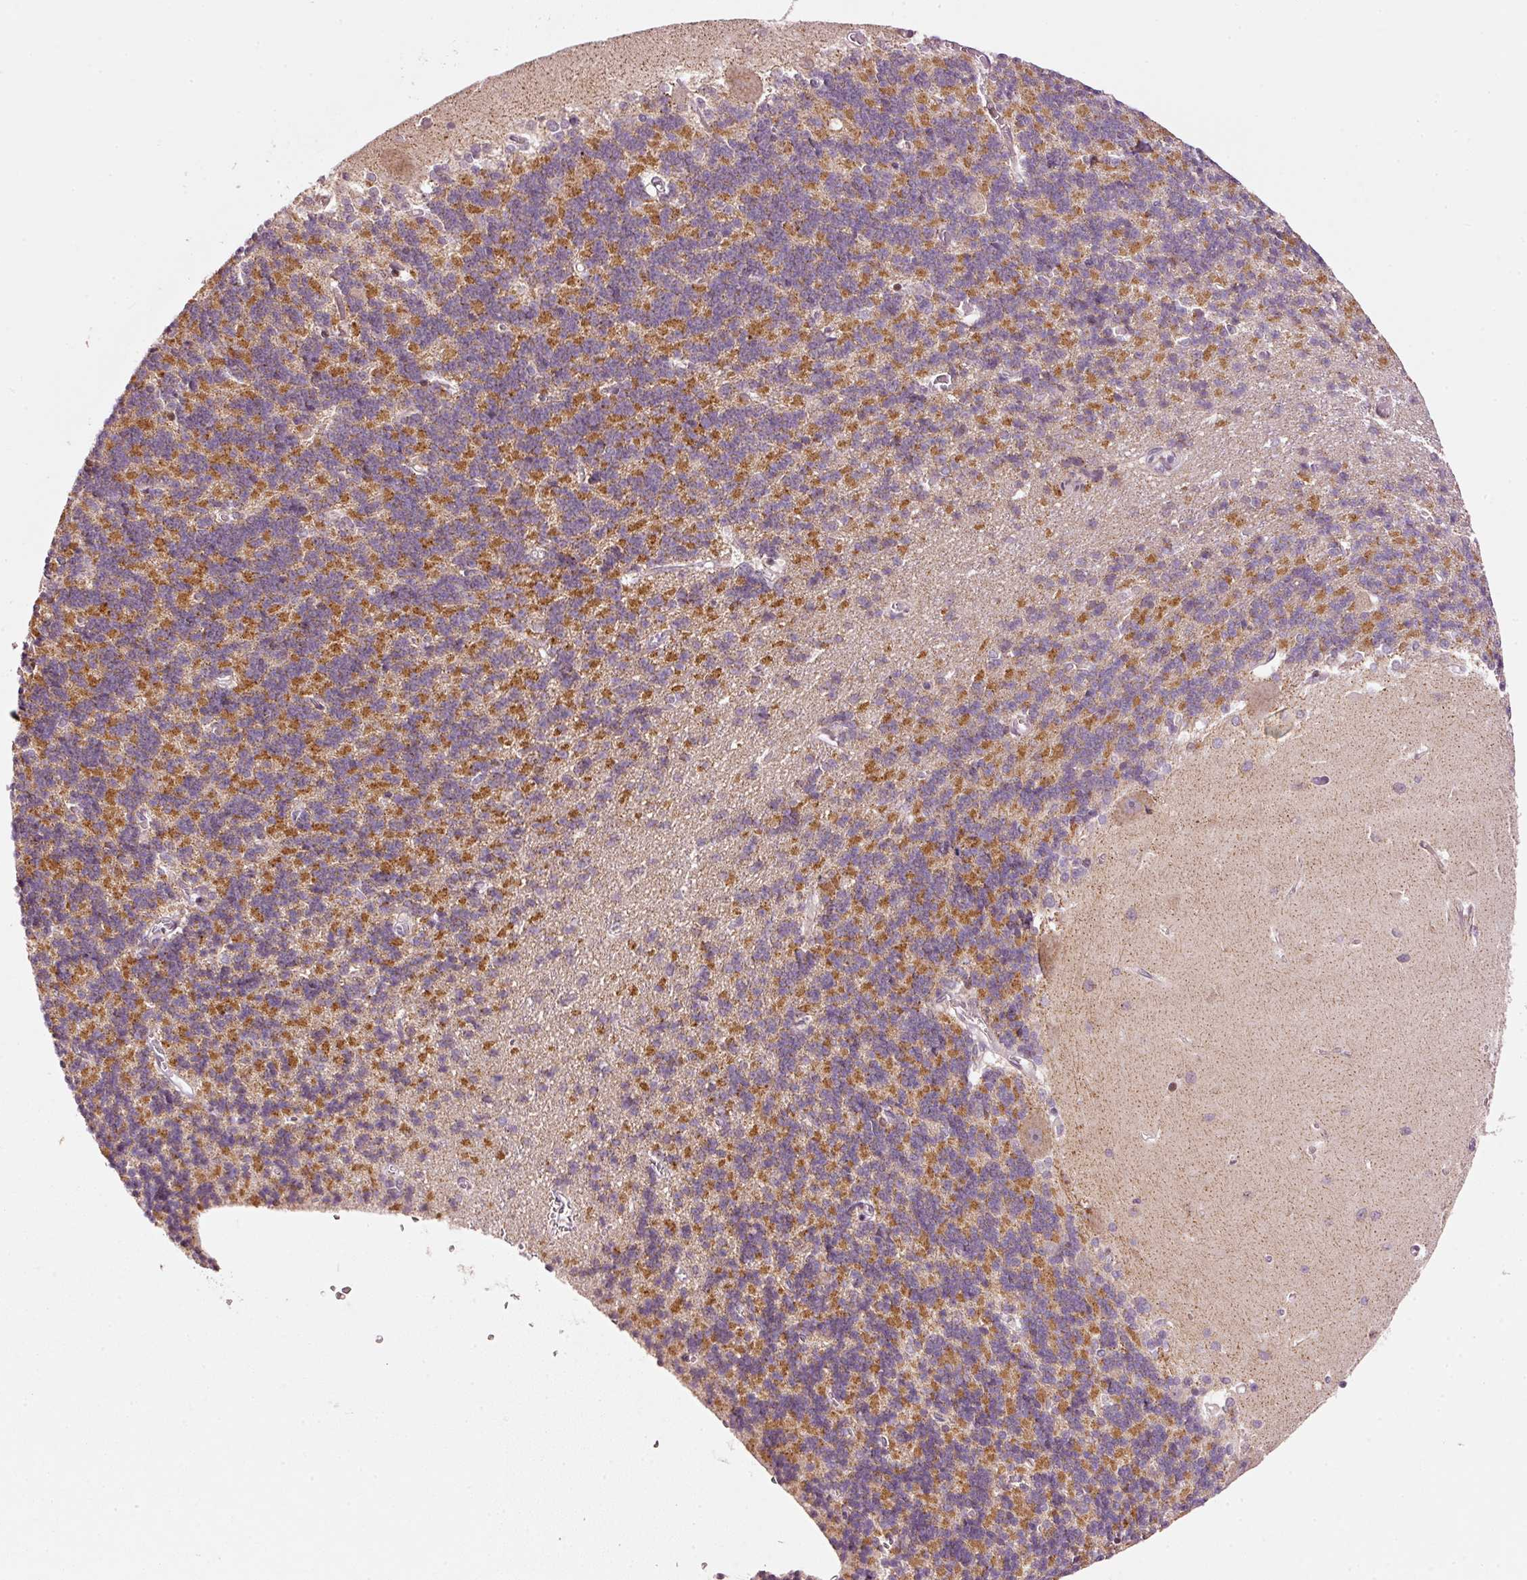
{"staining": {"intensity": "strong", "quantity": "25%-75%", "location": "cytoplasmic/membranous"}, "tissue": "cerebellum", "cell_type": "Cells in granular layer", "image_type": "normal", "snomed": [{"axis": "morphology", "description": "Normal tissue, NOS"}, {"axis": "topography", "description": "Cerebellum"}], "caption": "About 25%-75% of cells in granular layer in unremarkable human cerebellum show strong cytoplasmic/membranous protein staining as visualized by brown immunohistochemical staining.", "gene": "TOB2", "patient": {"sex": "male", "age": 37}}